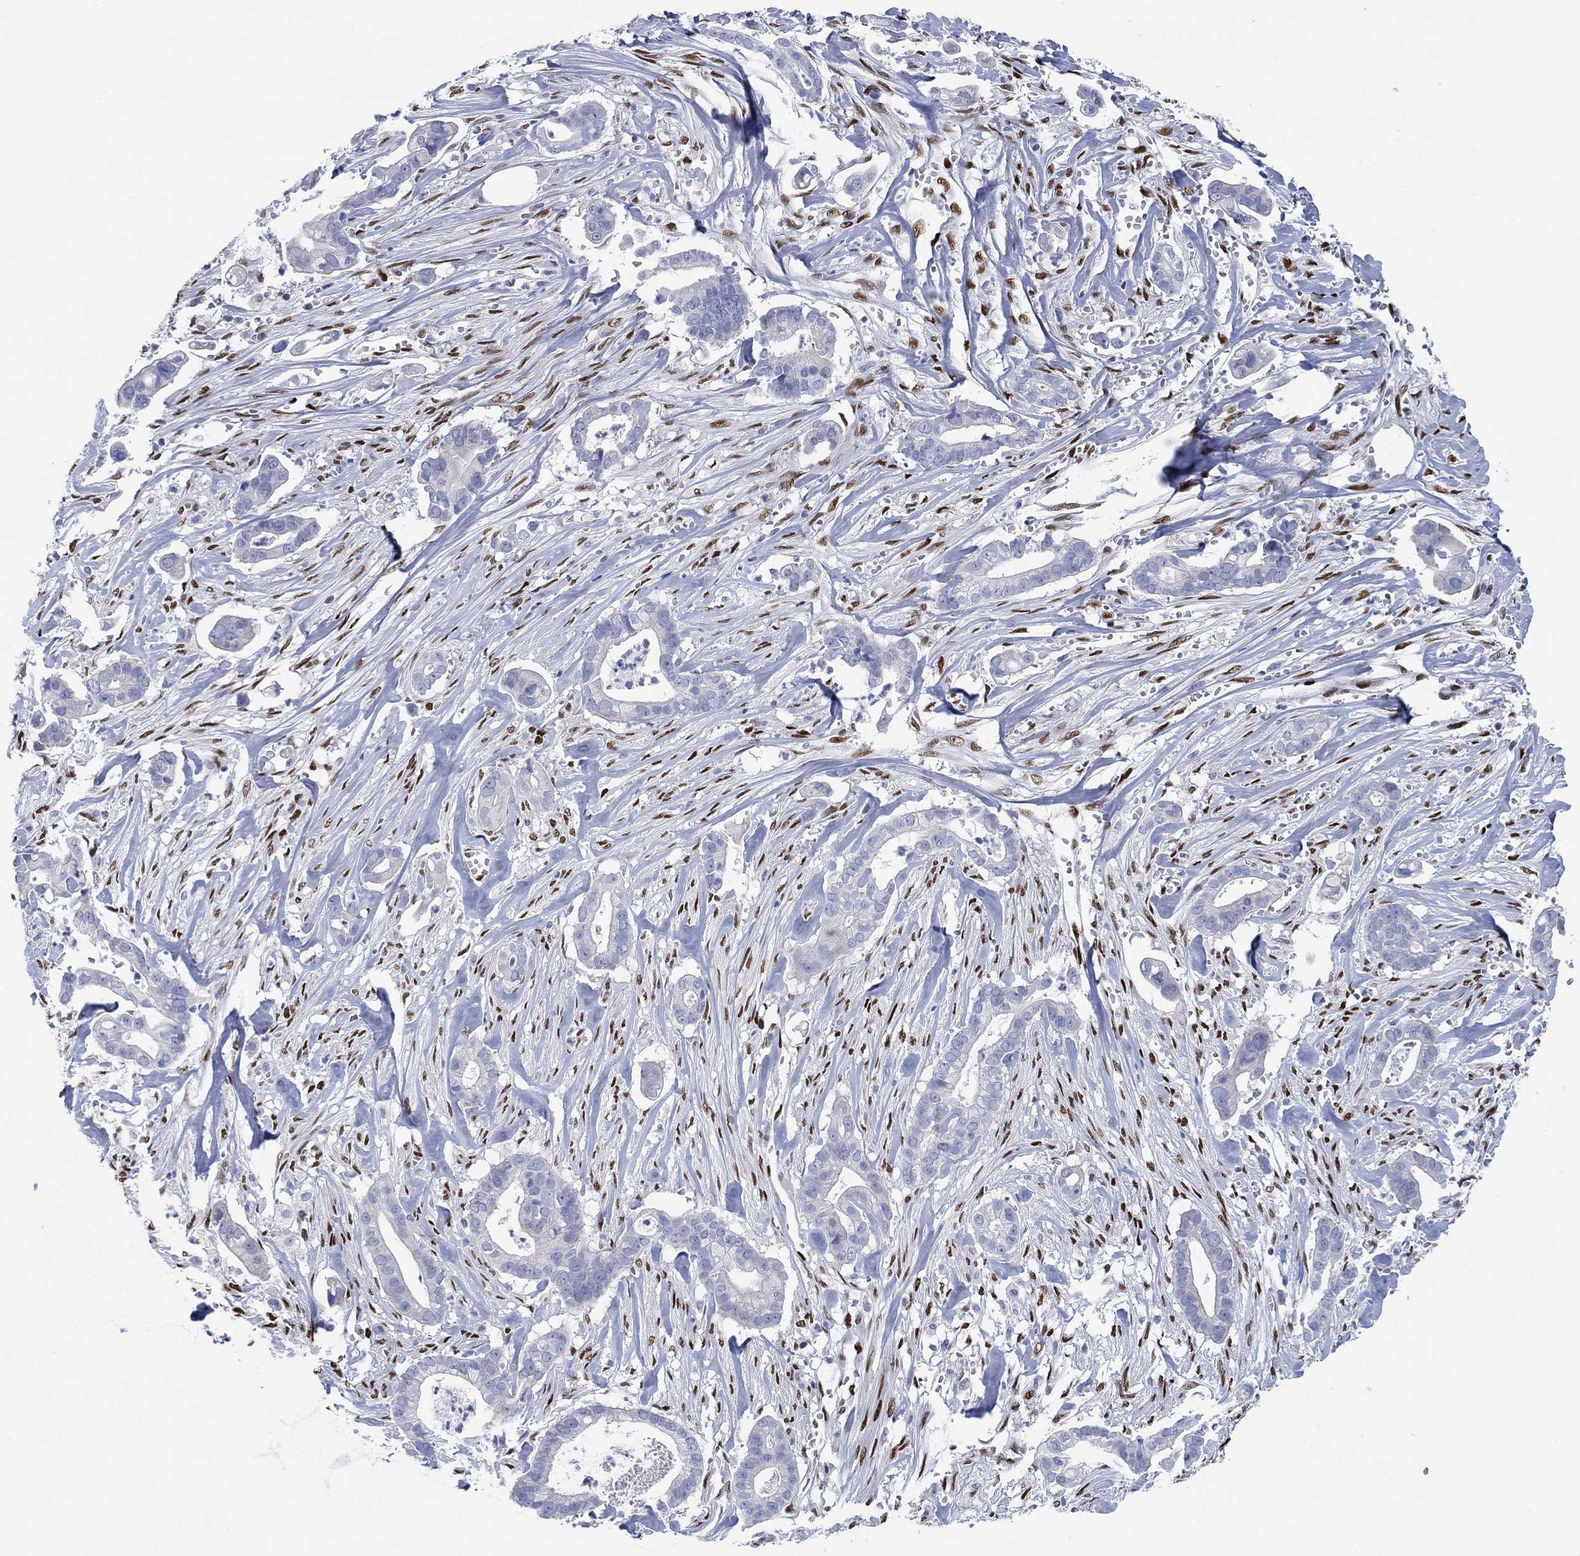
{"staining": {"intensity": "negative", "quantity": "none", "location": "none"}, "tissue": "pancreatic cancer", "cell_type": "Tumor cells", "image_type": "cancer", "snomed": [{"axis": "morphology", "description": "Adenocarcinoma, NOS"}, {"axis": "topography", "description": "Pancreas"}], "caption": "There is no significant expression in tumor cells of pancreatic cancer (adenocarcinoma).", "gene": "ZEB1", "patient": {"sex": "male", "age": 61}}